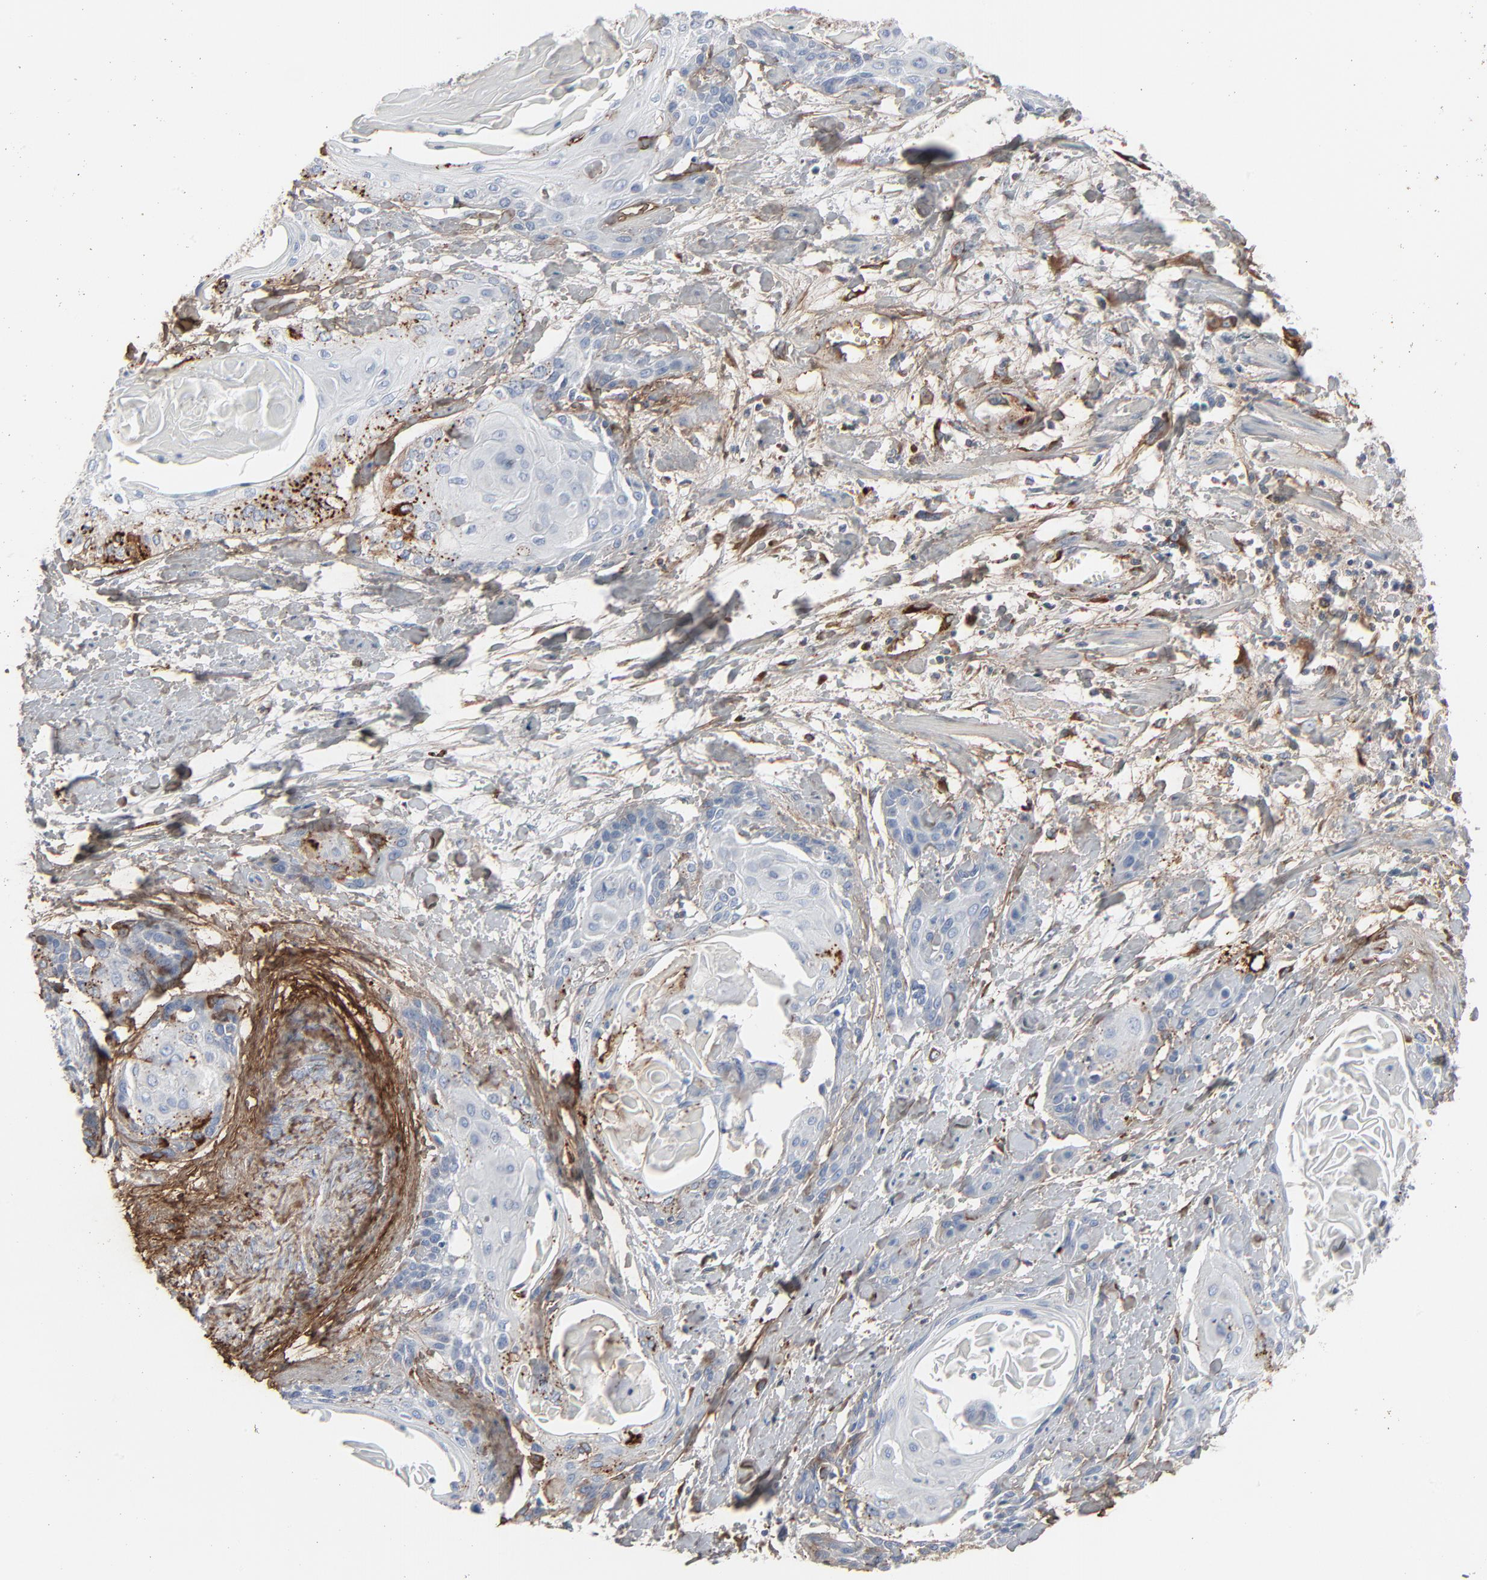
{"staining": {"intensity": "negative", "quantity": "none", "location": "none"}, "tissue": "cervical cancer", "cell_type": "Tumor cells", "image_type": "cancer", "snomed": [{"axis": "morphology", "description": "Squamous cell carcinoma, NOS"}, {"axis": "topography", "description": "Cervix"}], "caption": "Tumor cells are negative for protein expression in human cervical squamous cell carcinoma.", "gene": "BGN", "patient": {"sex": "female", "age": 57}}